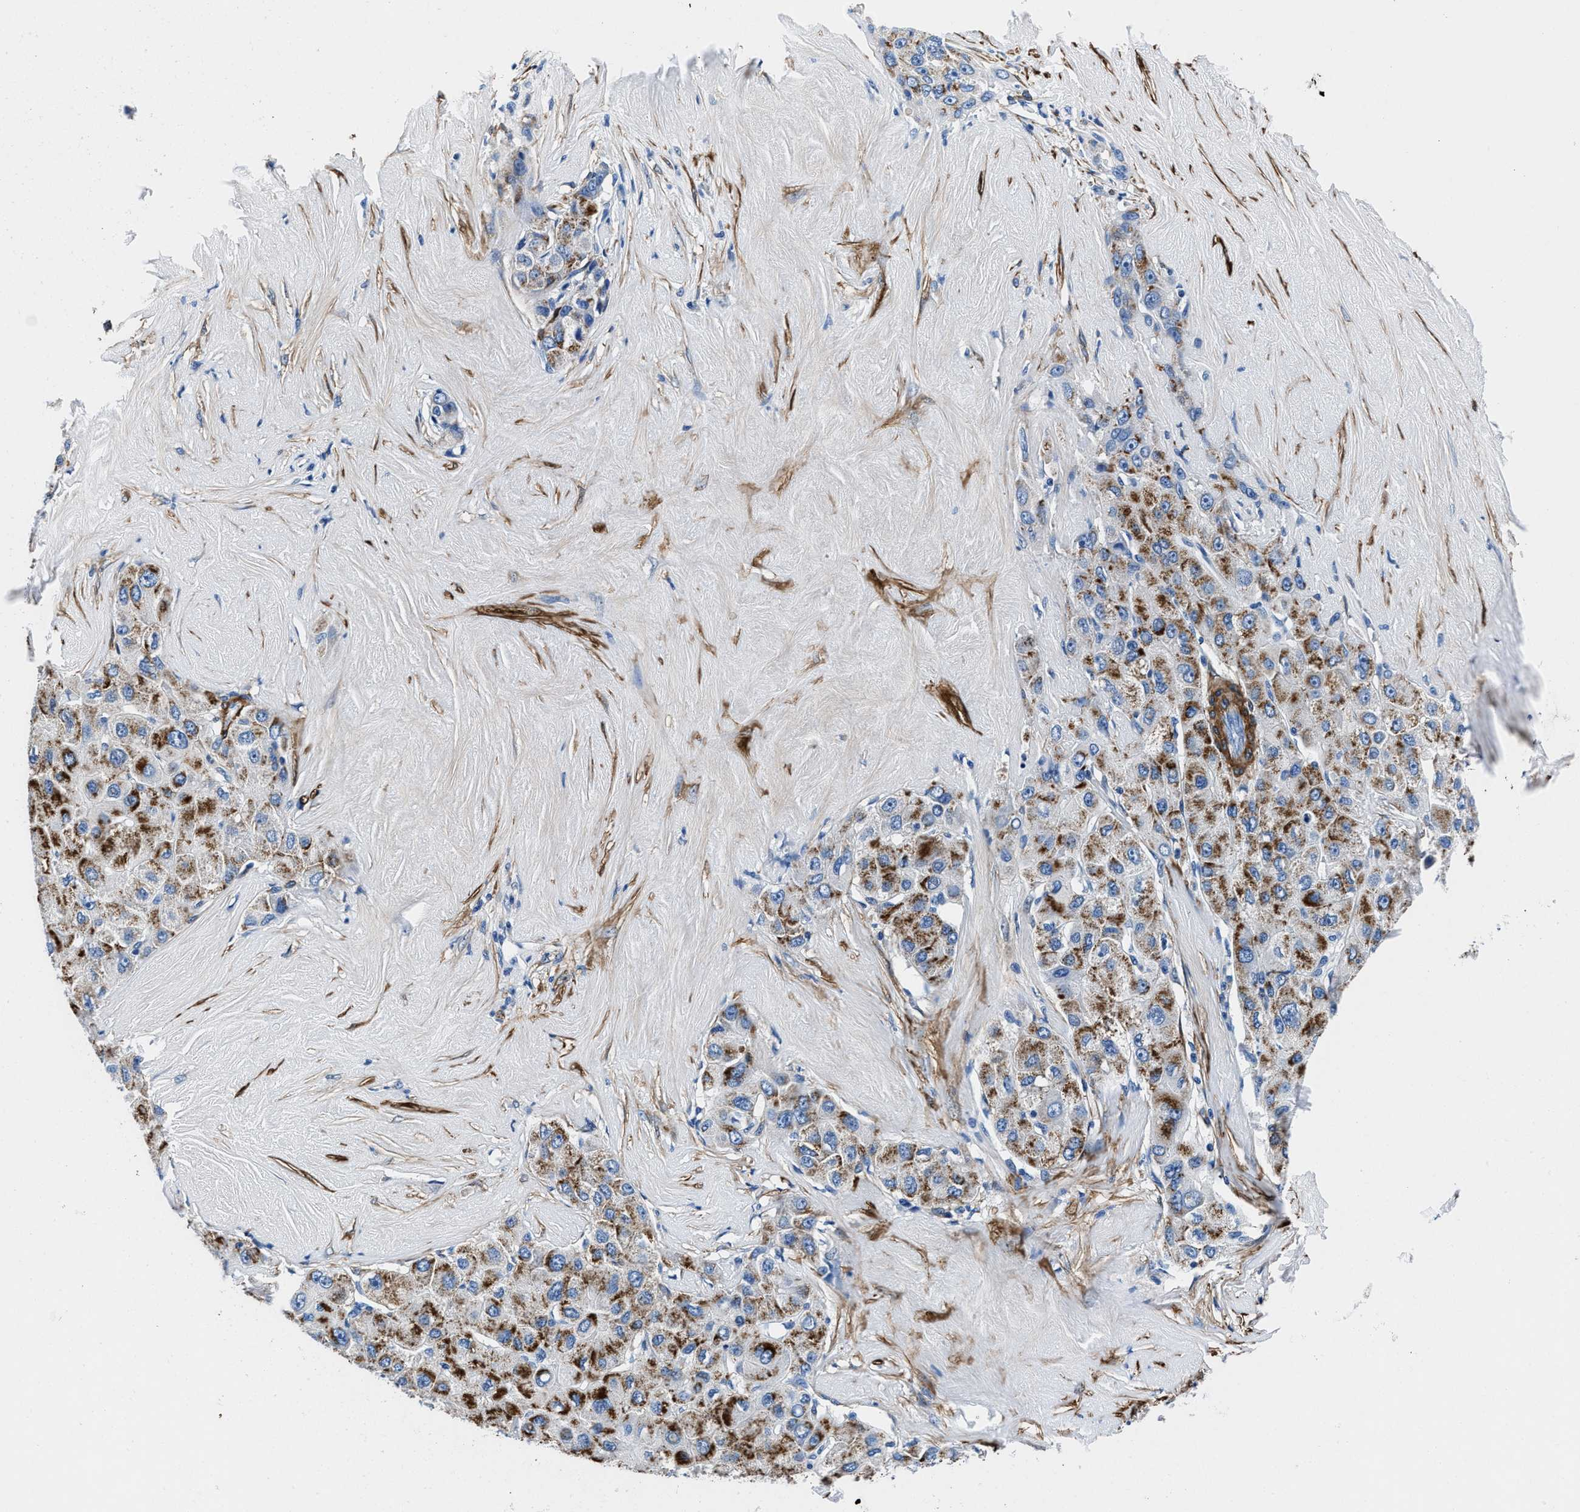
{"staining": {"intensity": "moderate", "quantity": ">75%", "location": "cytoplasmic/membranous"}, "tissue": "liver cancer", "cell_type": "Tumor cells", "image_type": "cancer", "snomed": [{"axis": "morphology", "description": "Carcinoma, Hepatocellular, NOS"}, {"axis": "topography", "description": "Liver"}], "caption": "Protein expression analysis of hepatocellular carcinoma (liver) displays moderate cytoplasmic/membranous positivity in about >75% of tumor cells.", "gene": "TEX261", "patient": {"sex": "male", "age": 80}}